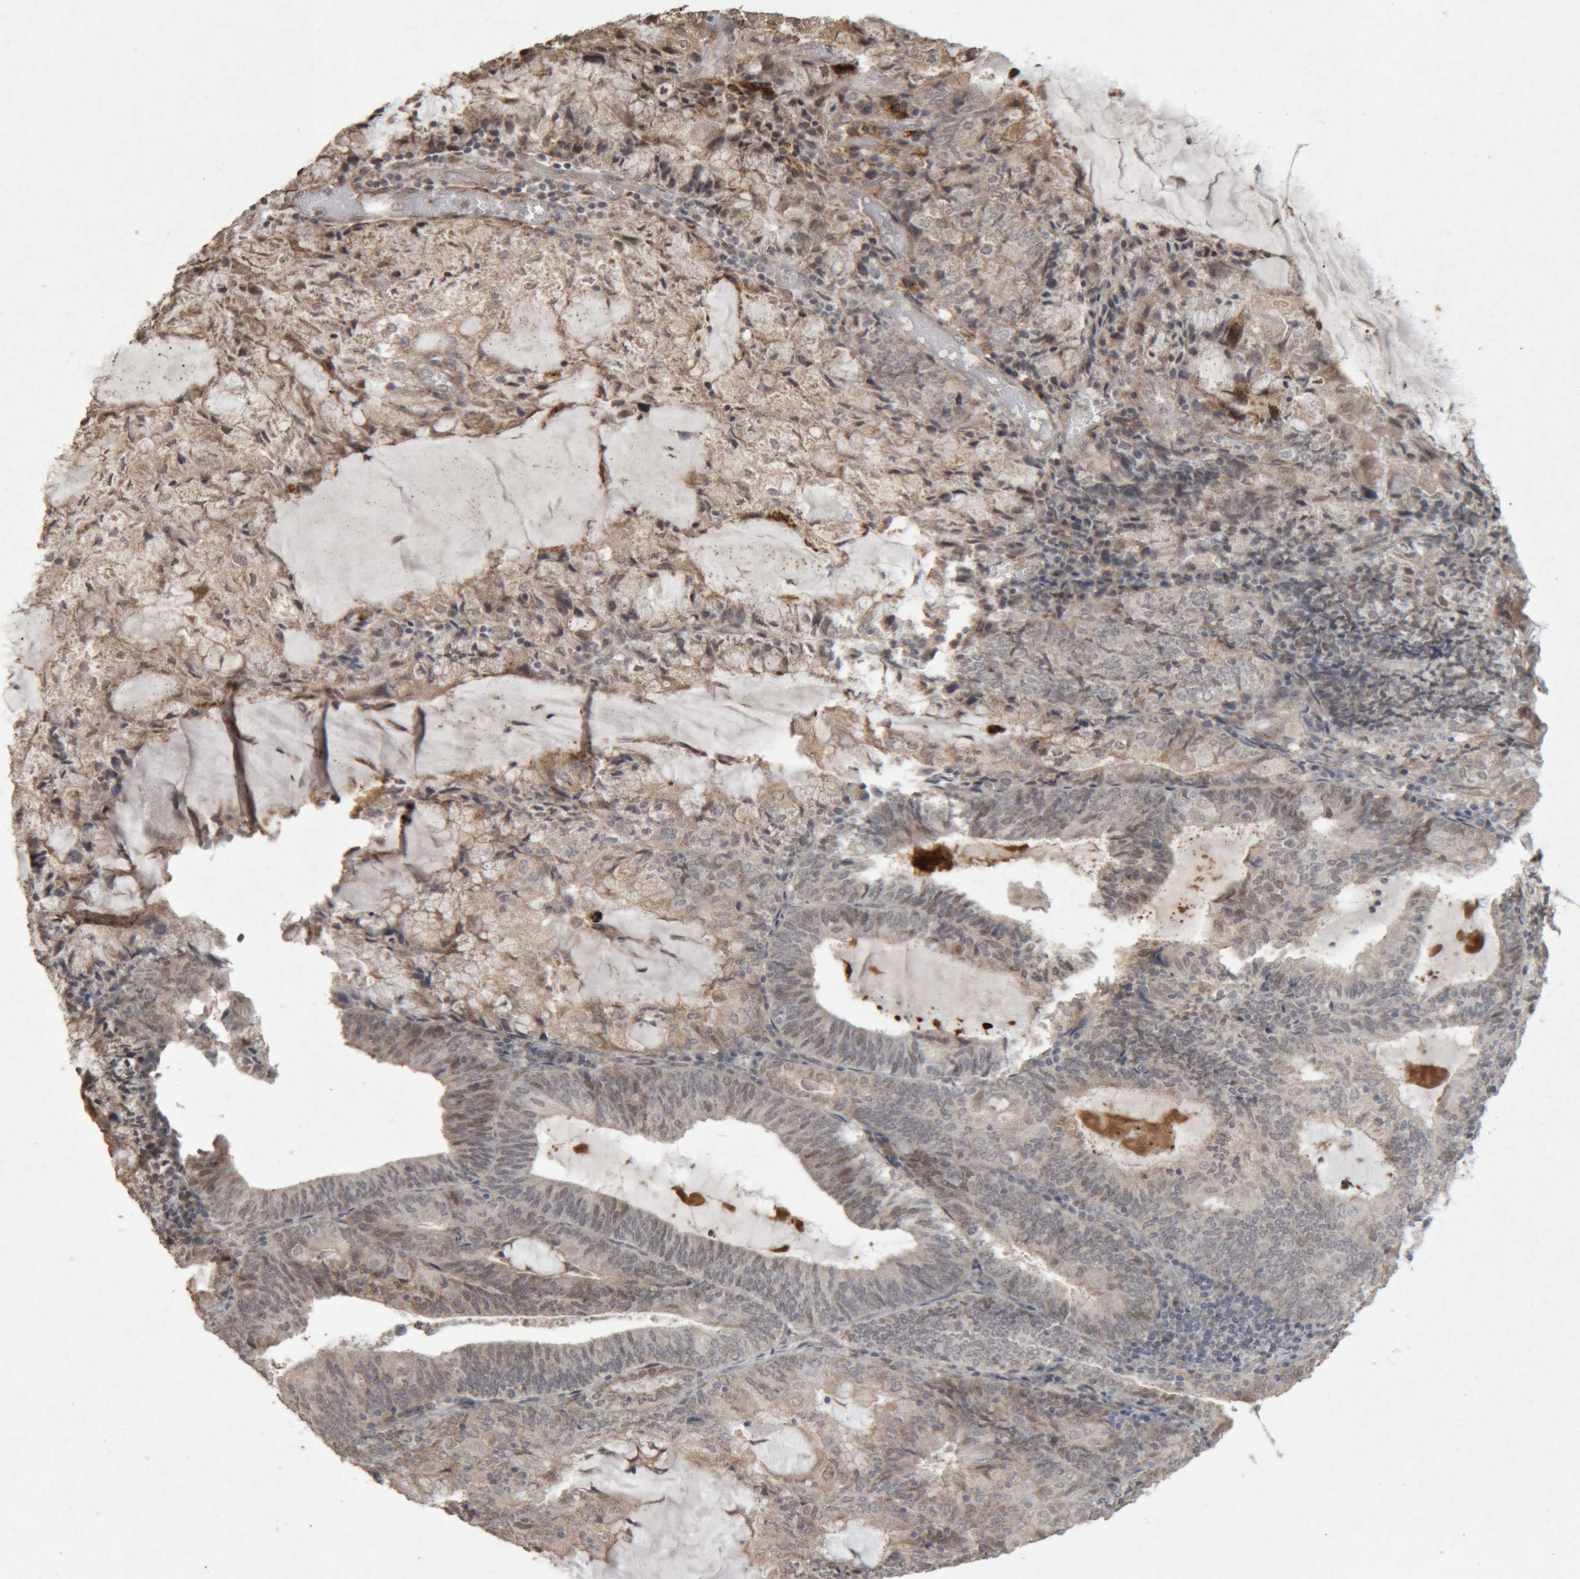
{"staining": {"intensity": "weak", "quantity": "25%-75%", "location": "cytoplasmic/membranous,nuclear"}, "tissue": "endometrial cancer", "cell_type": "Tumor cells", "image_type": "cancer", "snomed": [{"axis": "morphology", "description": "Adenocarcinoma, NOS"}, {"axis": "topography", "description": "Endometrium"}], "caption": "This histopathology image exhibits immunohistochemistry (IHC) staining of endometrial cancer, with low weak cytoplasmic/membranous and nuclear positivity in approximately 25%-75% of tumor cells.", "gene": "MEP1A", "patient": {"sex": "female", "age": 81}}